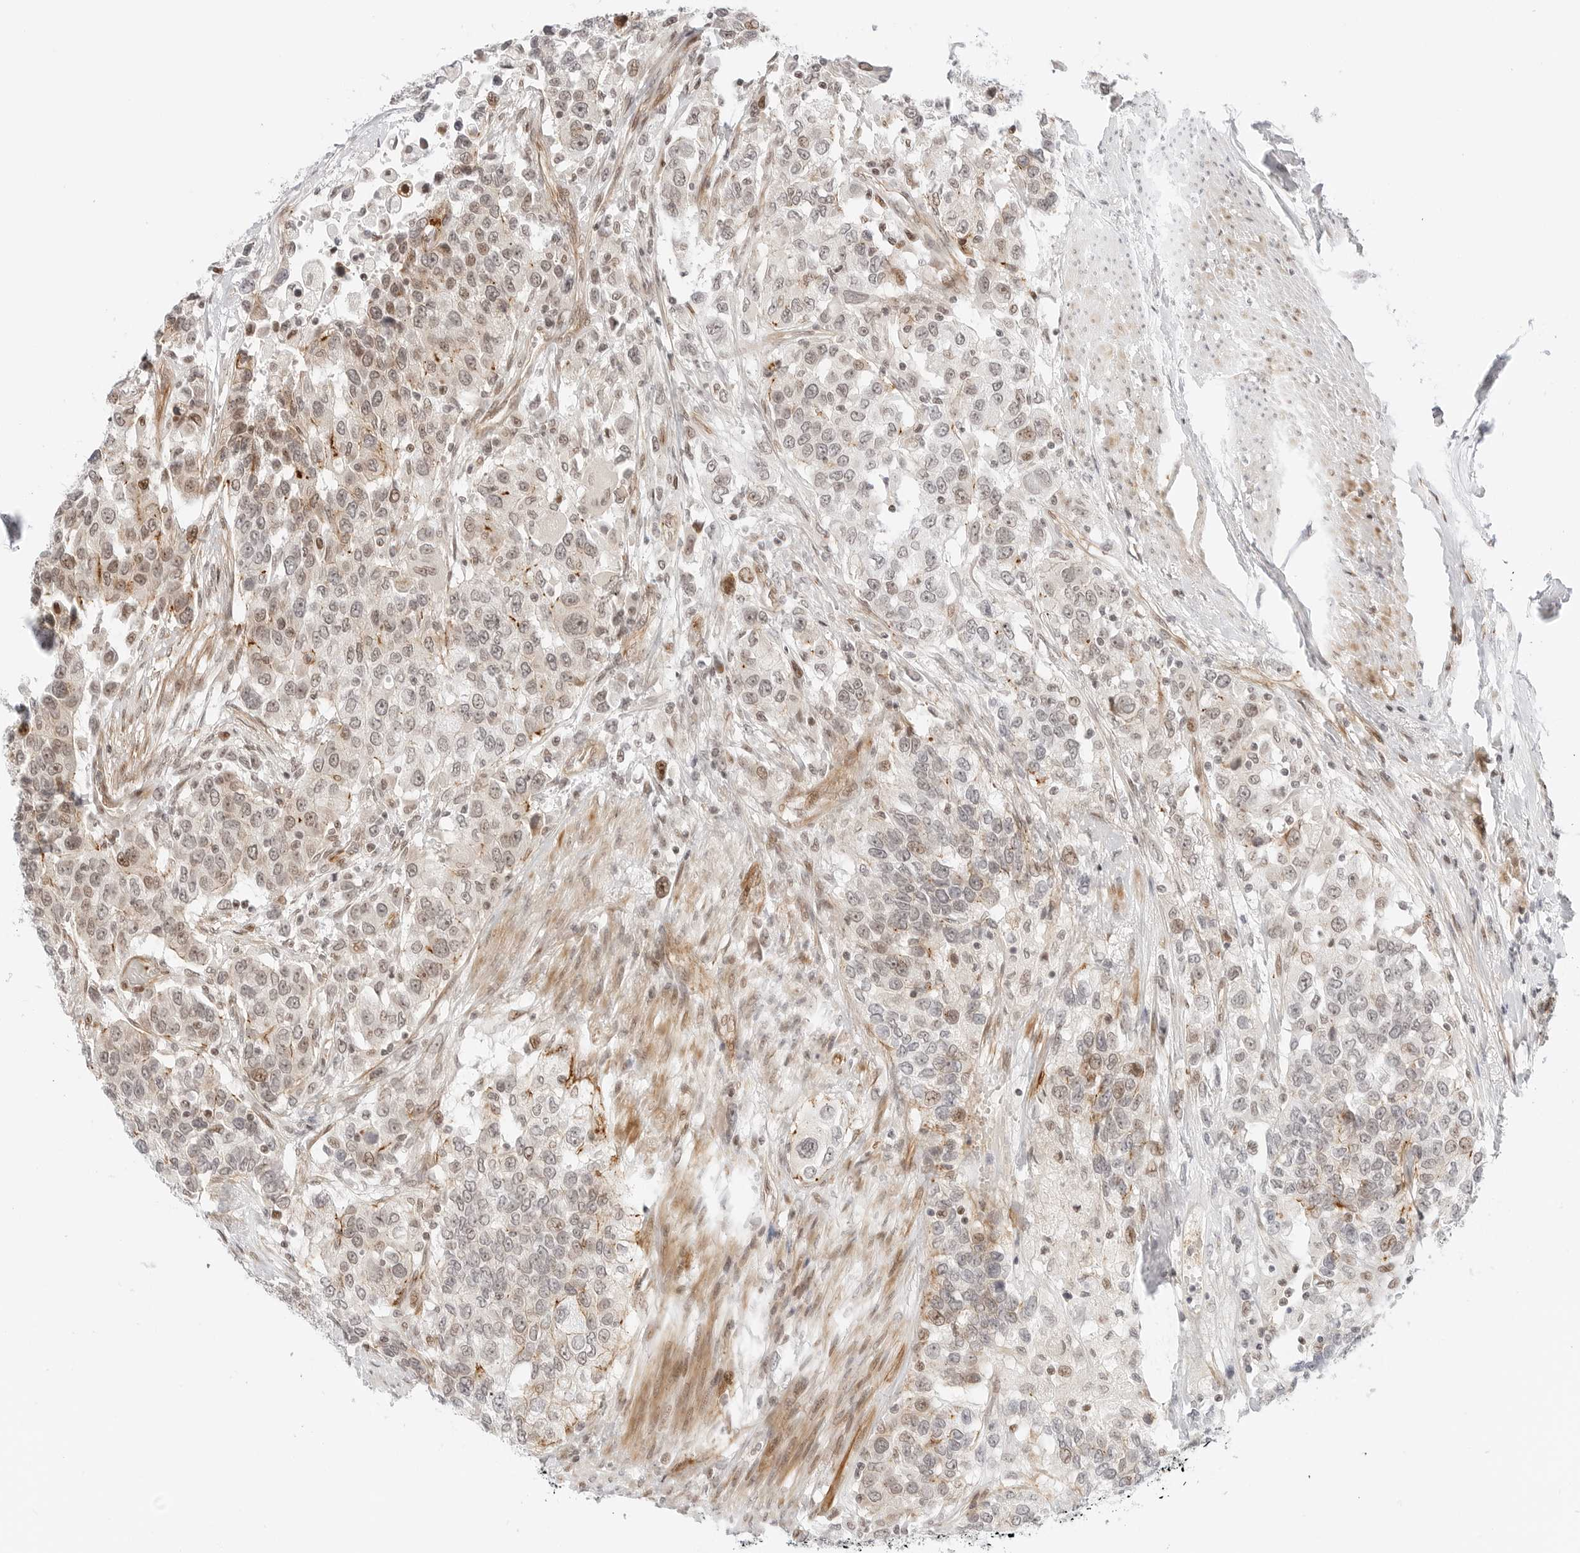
{"staining": {"intensity": "weak", "quantity": "25%-75%", "location": "nuclear"}, "tissue": "urothelial cancer", "cell_type": "Tumor cells", "image_type": "cancer", "snomed": [{"axis": "morphology", "description": "Urothelial carcinoma, High grade"}, {"axis": "topography", "description": "Urinary bladder"}], "caption": "Human urothelial cancer stained with a protein marker reveals weak staining in tumor cells.", "gene": "ZNF613", "patient": {"sex": "female", "age": 80}}